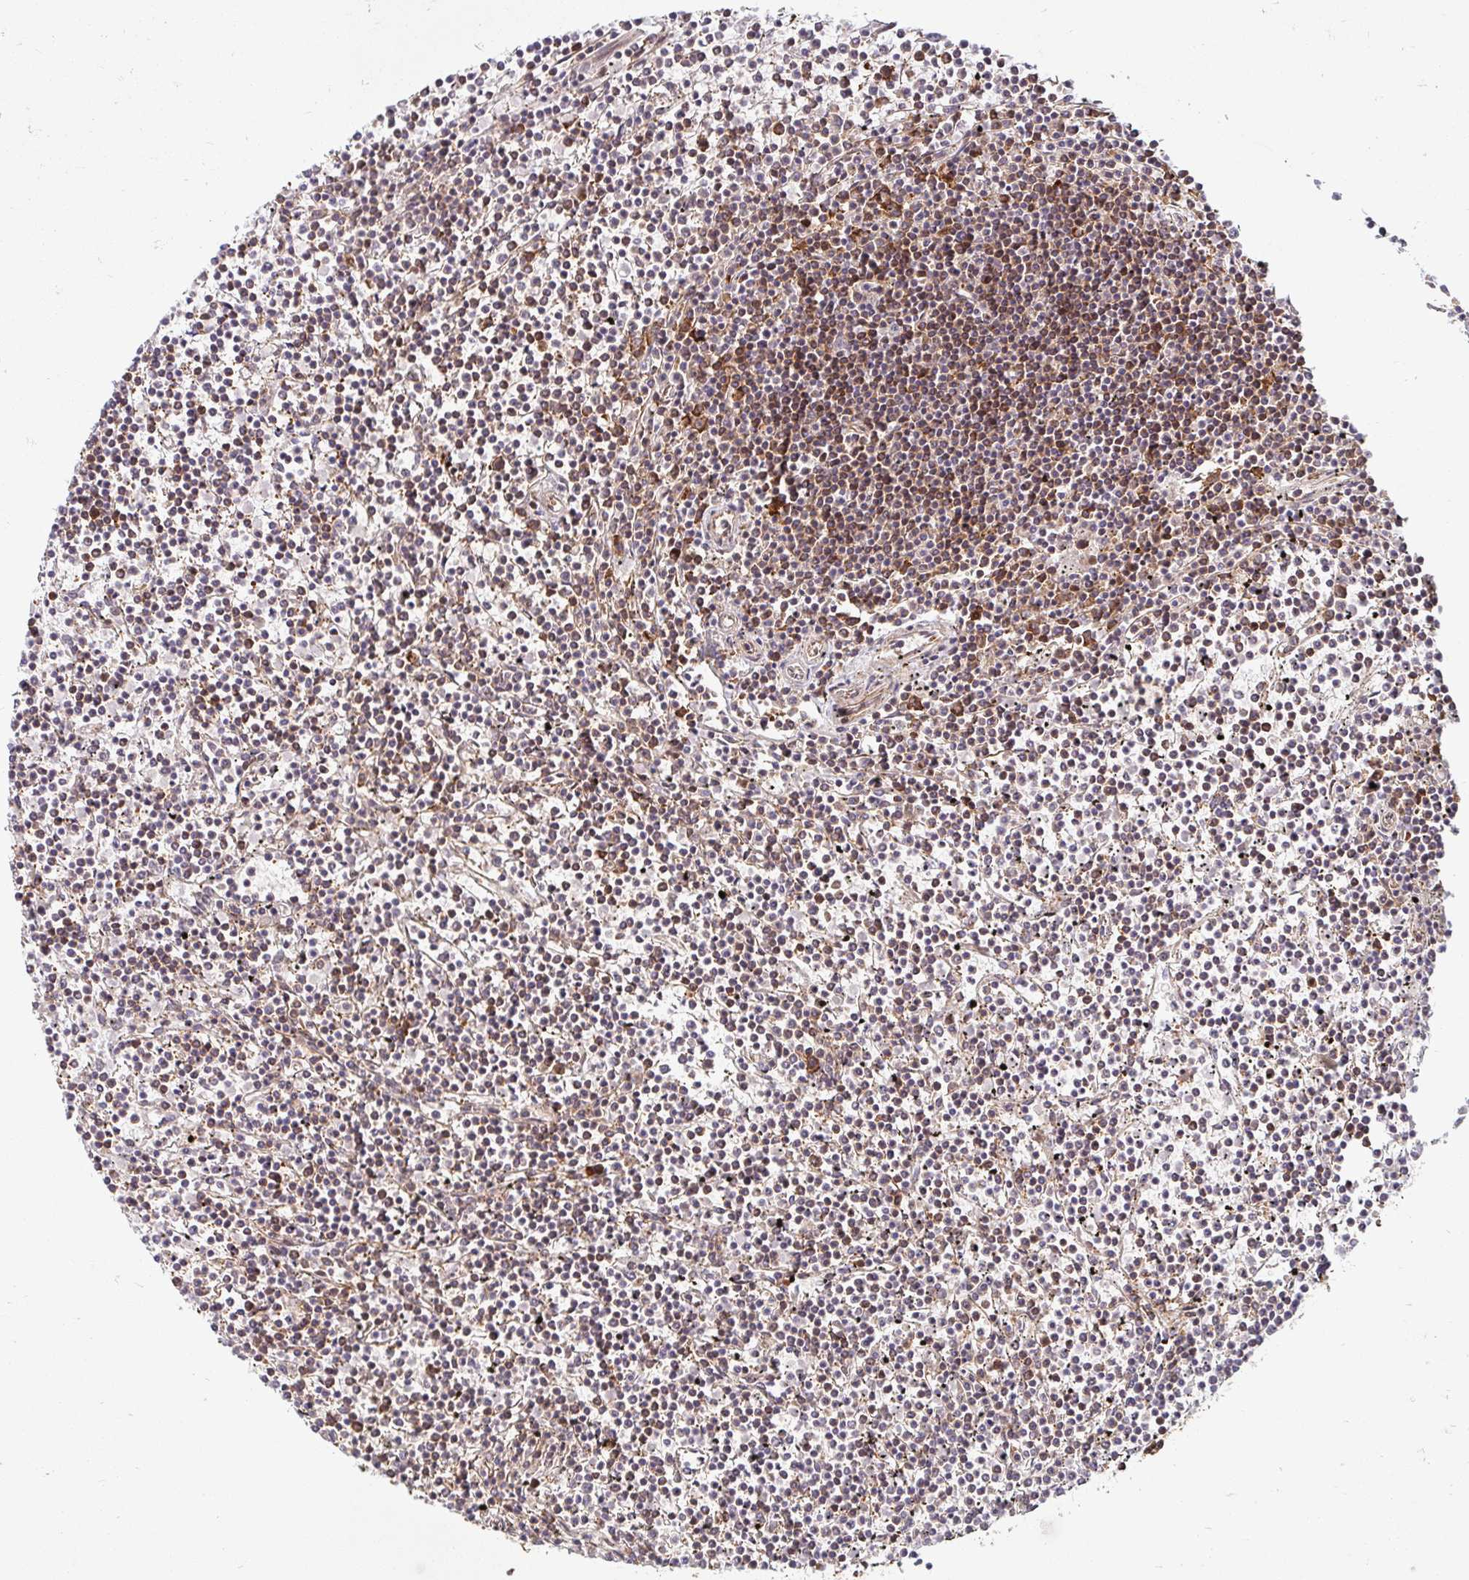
{"staining": {"intensity": "moderate", "quantity": ">75%", "location": "cytoplasmic/membranous"}, "tissue": "lymphoma", "cell_type": "Tumor cells", "image_type": "cancer", "snomed": [{"axis": "morphology", "description": "Malignant lymphoma, non-Hodgkin's type, Low grade"}, {"axis": "topography", "description": "Spleen"}], "caption": "IHC histopathology image of human lymphoma stained for a protein (brown), which demonstrates medium levels of moderate cytoplasmic/membranous positivity in about >75% of tumor cells.", "gene": "BTF3", "patient": {"sex": "female", "age": 19}}